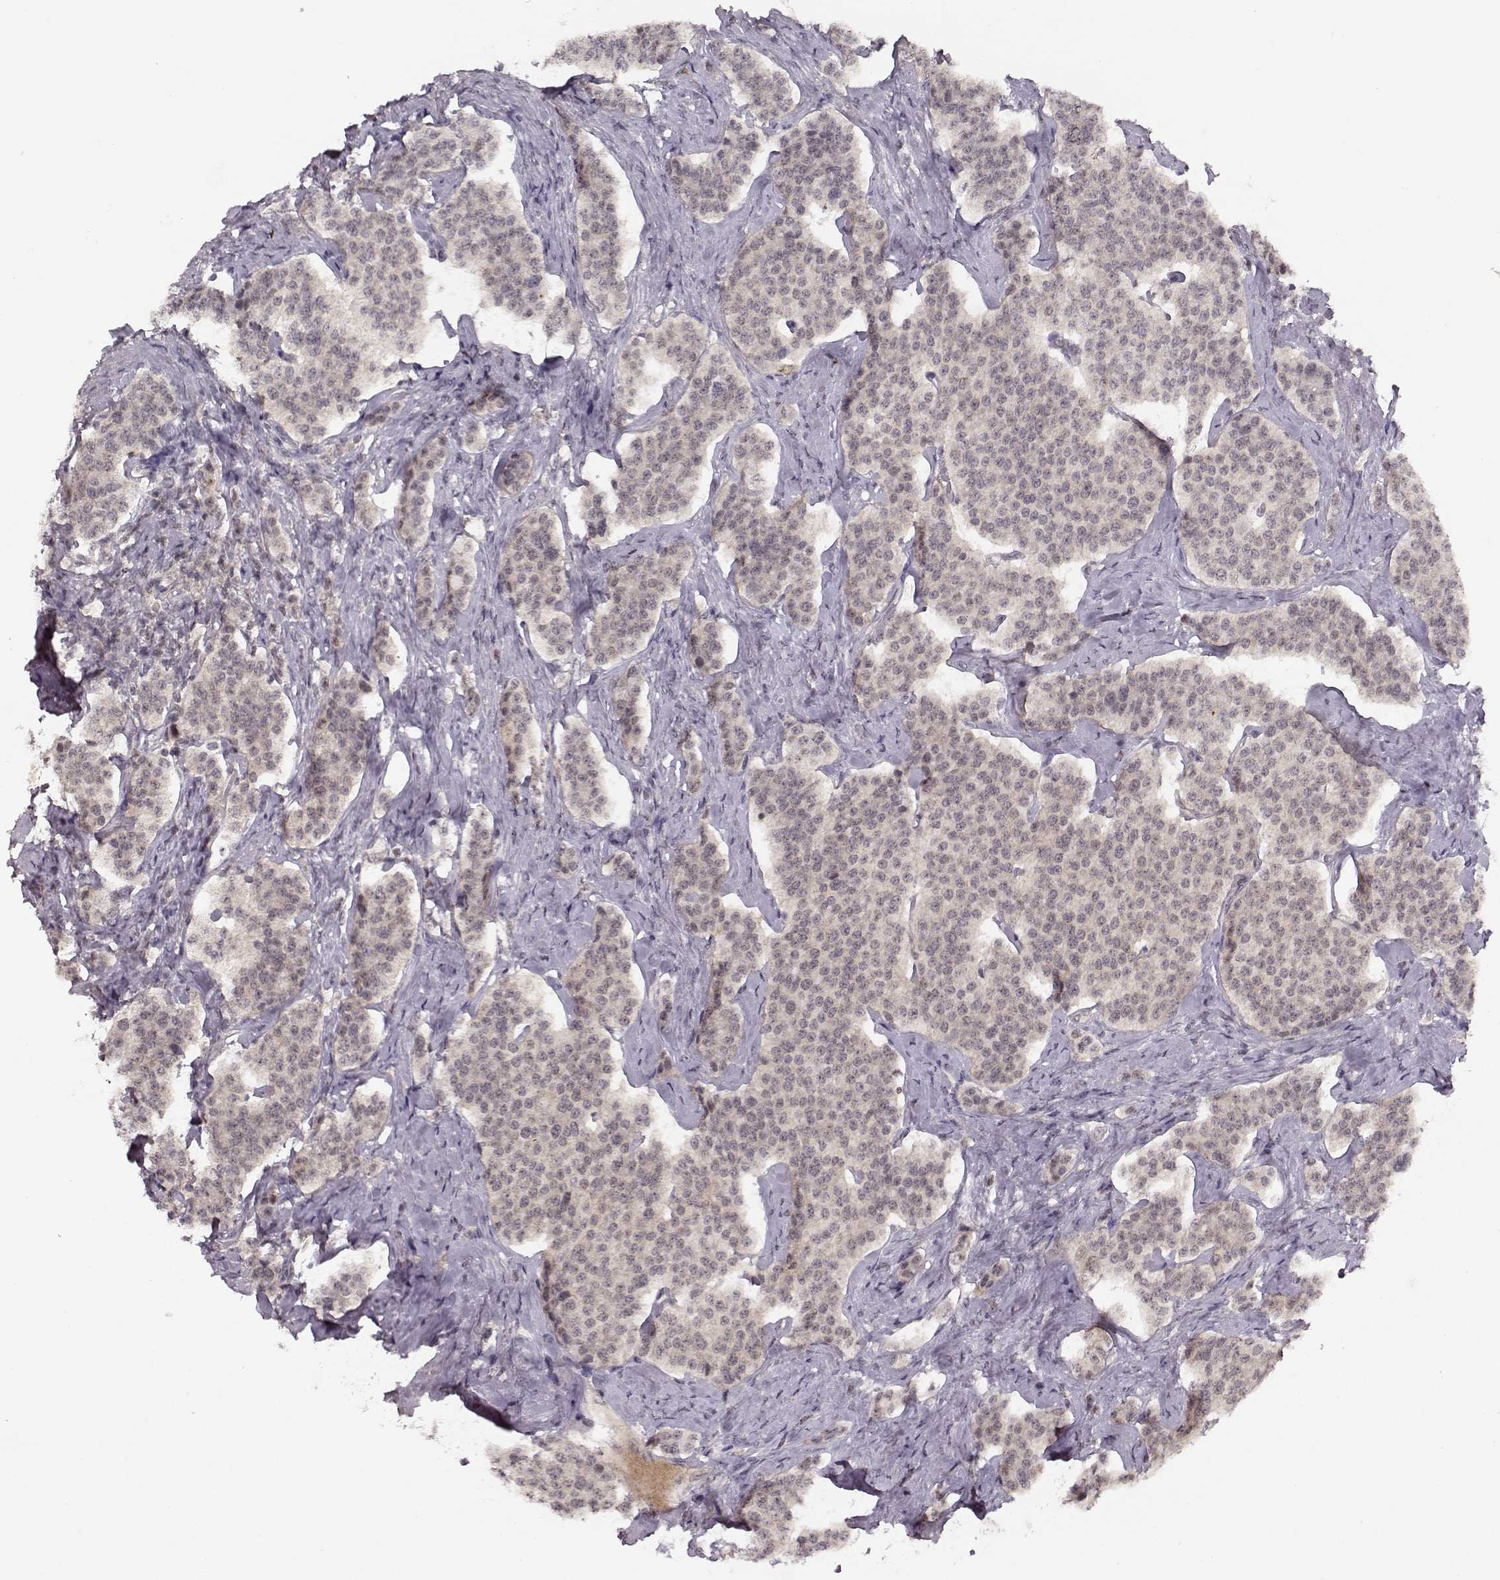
{"staining": {"intensity": "negative", "quantity": "none", "location": "none"}, "tissue": "carcinoid", "cell_type": "Tumor cells", "image_type": "cancer", "snomed": [{"axis": "morphology", "description": "Carcinoid, malignant, NOS"}, {"axis": "topography", "description": "Small intestine"}], "caption": "Tumor cells show no significant protein staining in carcinoid.", "gene": "CSNK2A1", "patient": {"sex": "female", "age": 58}}